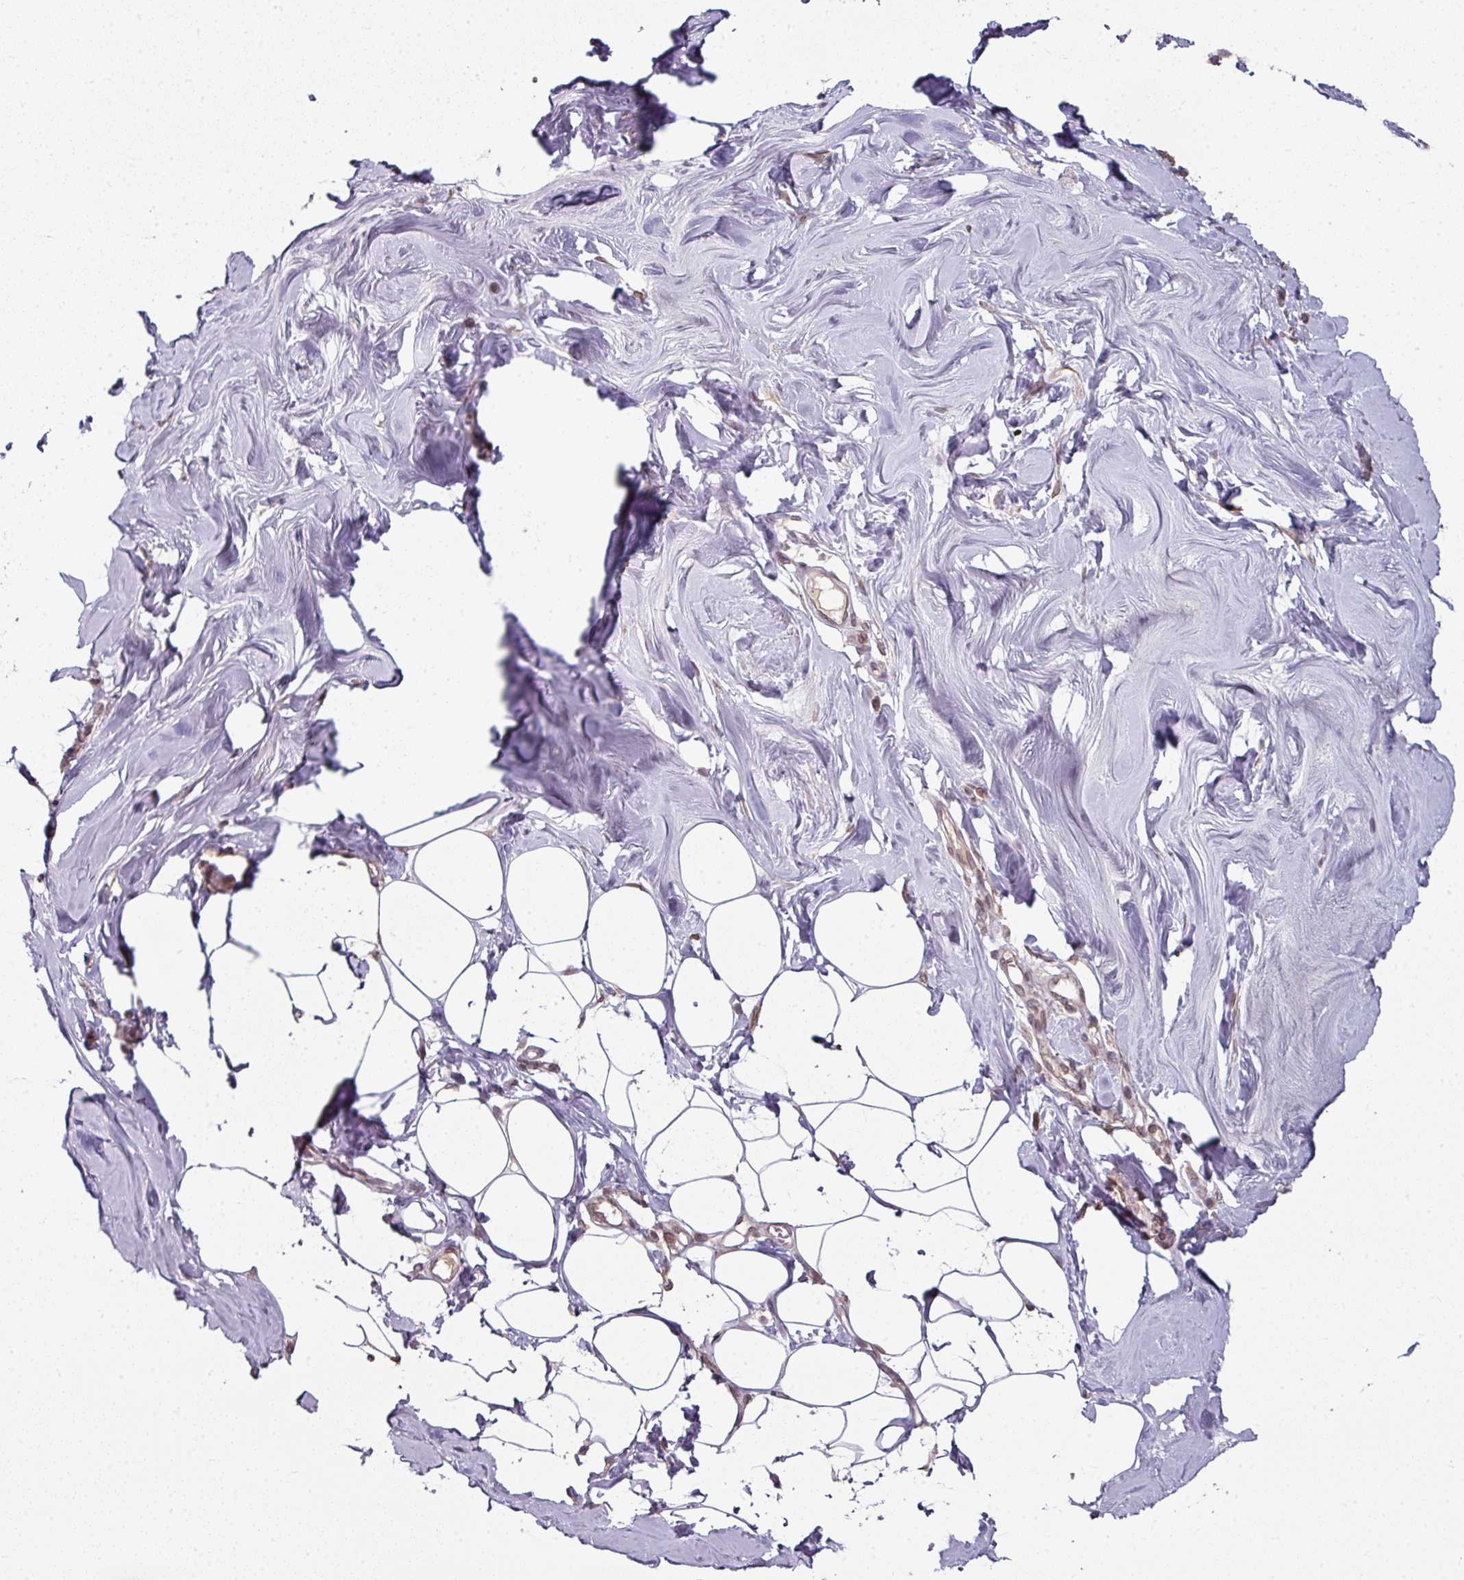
{"staining": {"intensity": "negative", "quantity": "none", "location": "none"}, "tissue": "breast", "cell_type": "Adipocytes", "image_type": "normal", "snomed": [{"axis": "morphology", "description": "Normal tissue, NOS"}, {"axis": "topography", "description": "Breast"}], "caption": "An image of breast stained for a protein shows no brown staining in adipocytes. (DAB (3,3'-diaminobenzidine) immunohistochemistry with hematoxylin counter stain).", "gene": "RANGAP1", "patient": {"sex": "female", "age": 27}}